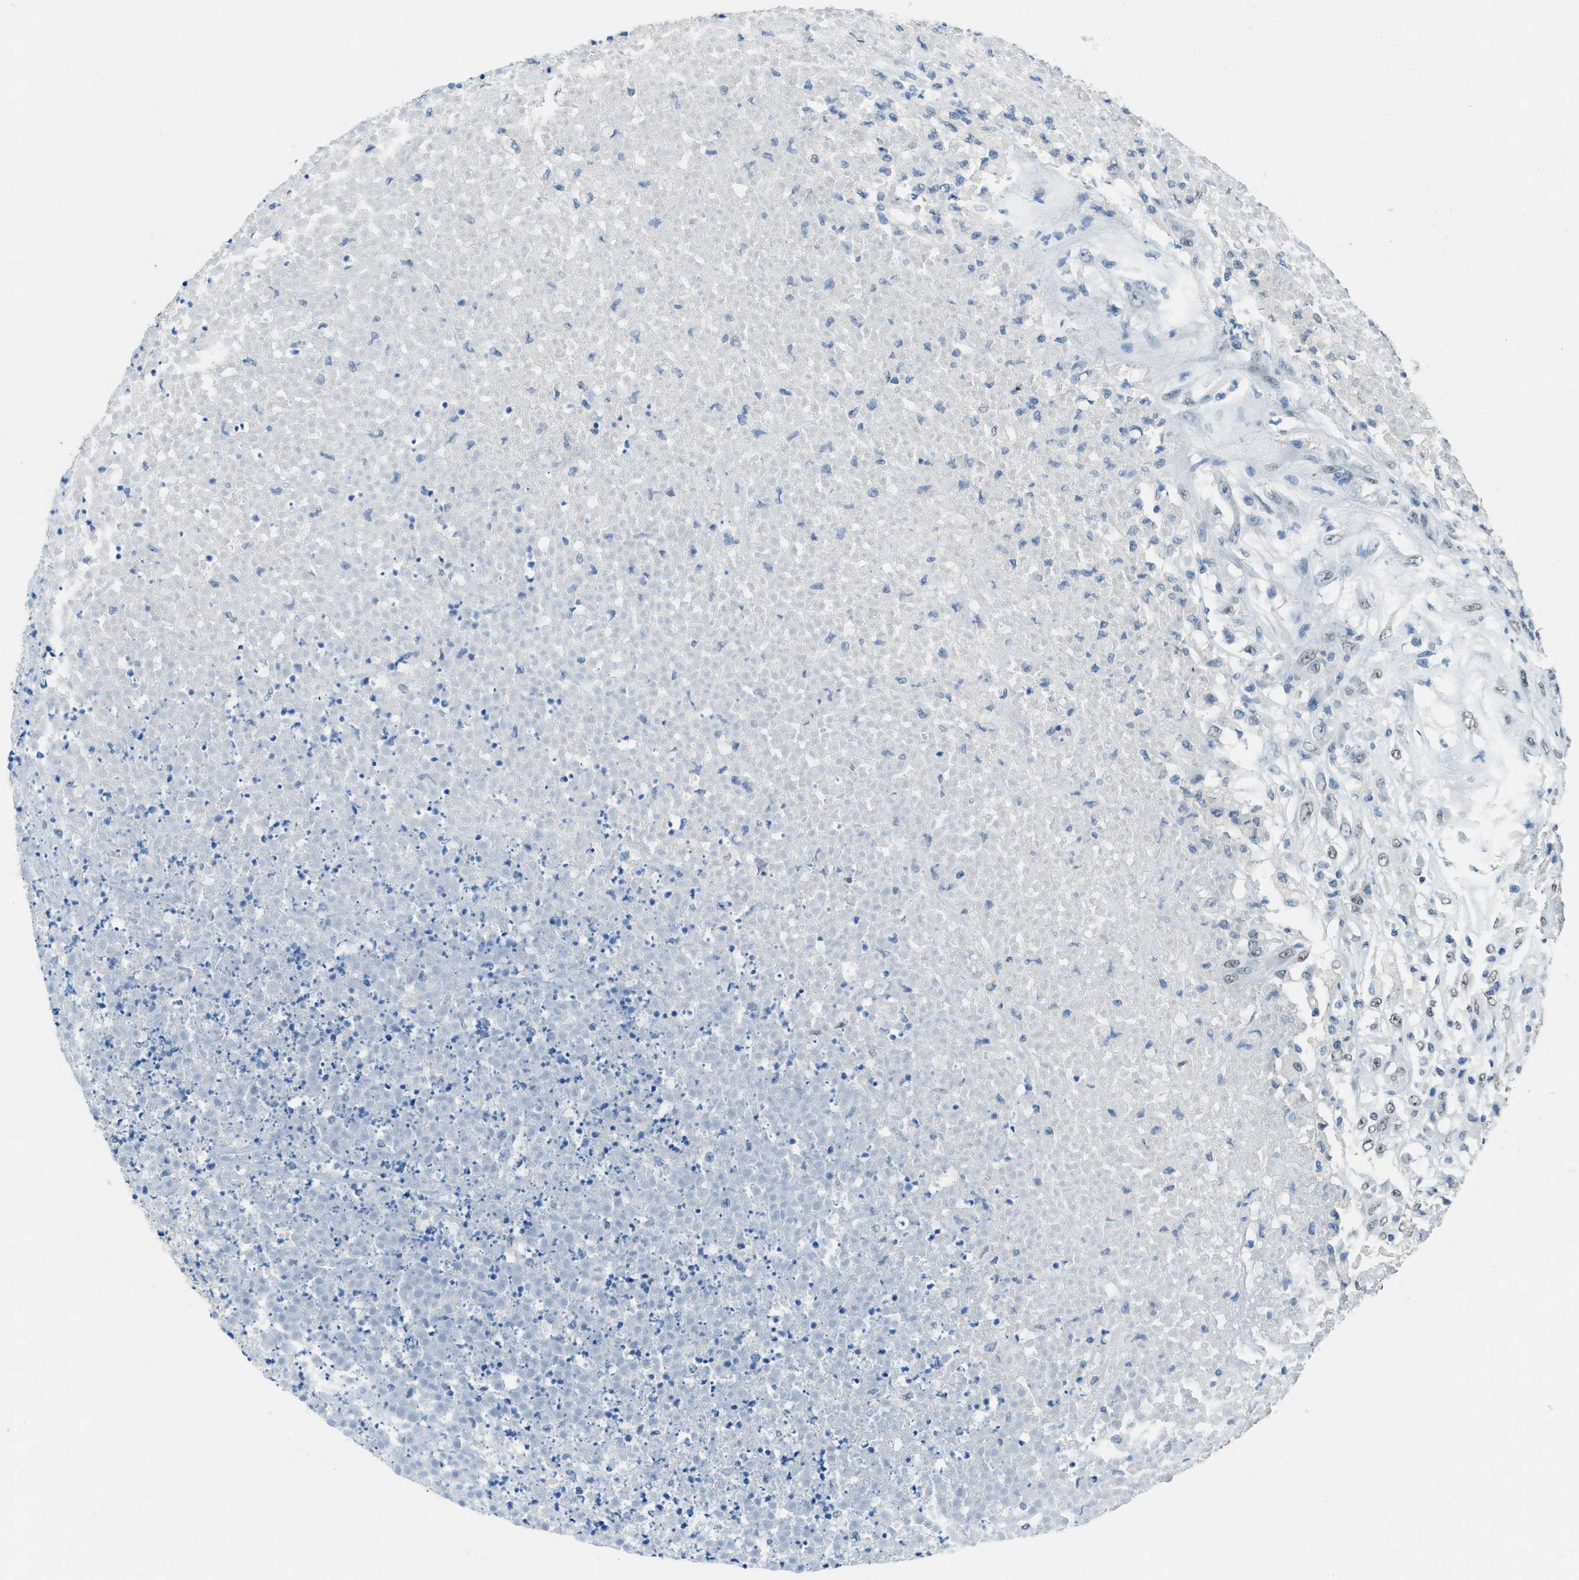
{"staining": {"intensity": "weak", "quantity": "<25%", "location": "nuclear"}, "tissue": "testis cancer", "cell_type": "Tumor cells", "image_type": "cancer", "snomed": [{"axis": "morphology", "description": "Seminoma, NOS"}, {"axis": "topography", "description": "Testis"}], "caption": "High power microscopy photomicrograph of an immunohistochemistry (IHC) image of testis cancer, revealing no significant staining in tumor cells. The staining is performed using DAB brown chromogen with nuclei counter-stained in using hematoxylin.", "gene": "TTC13", "patient": {"sex": "male", "age": 59}}